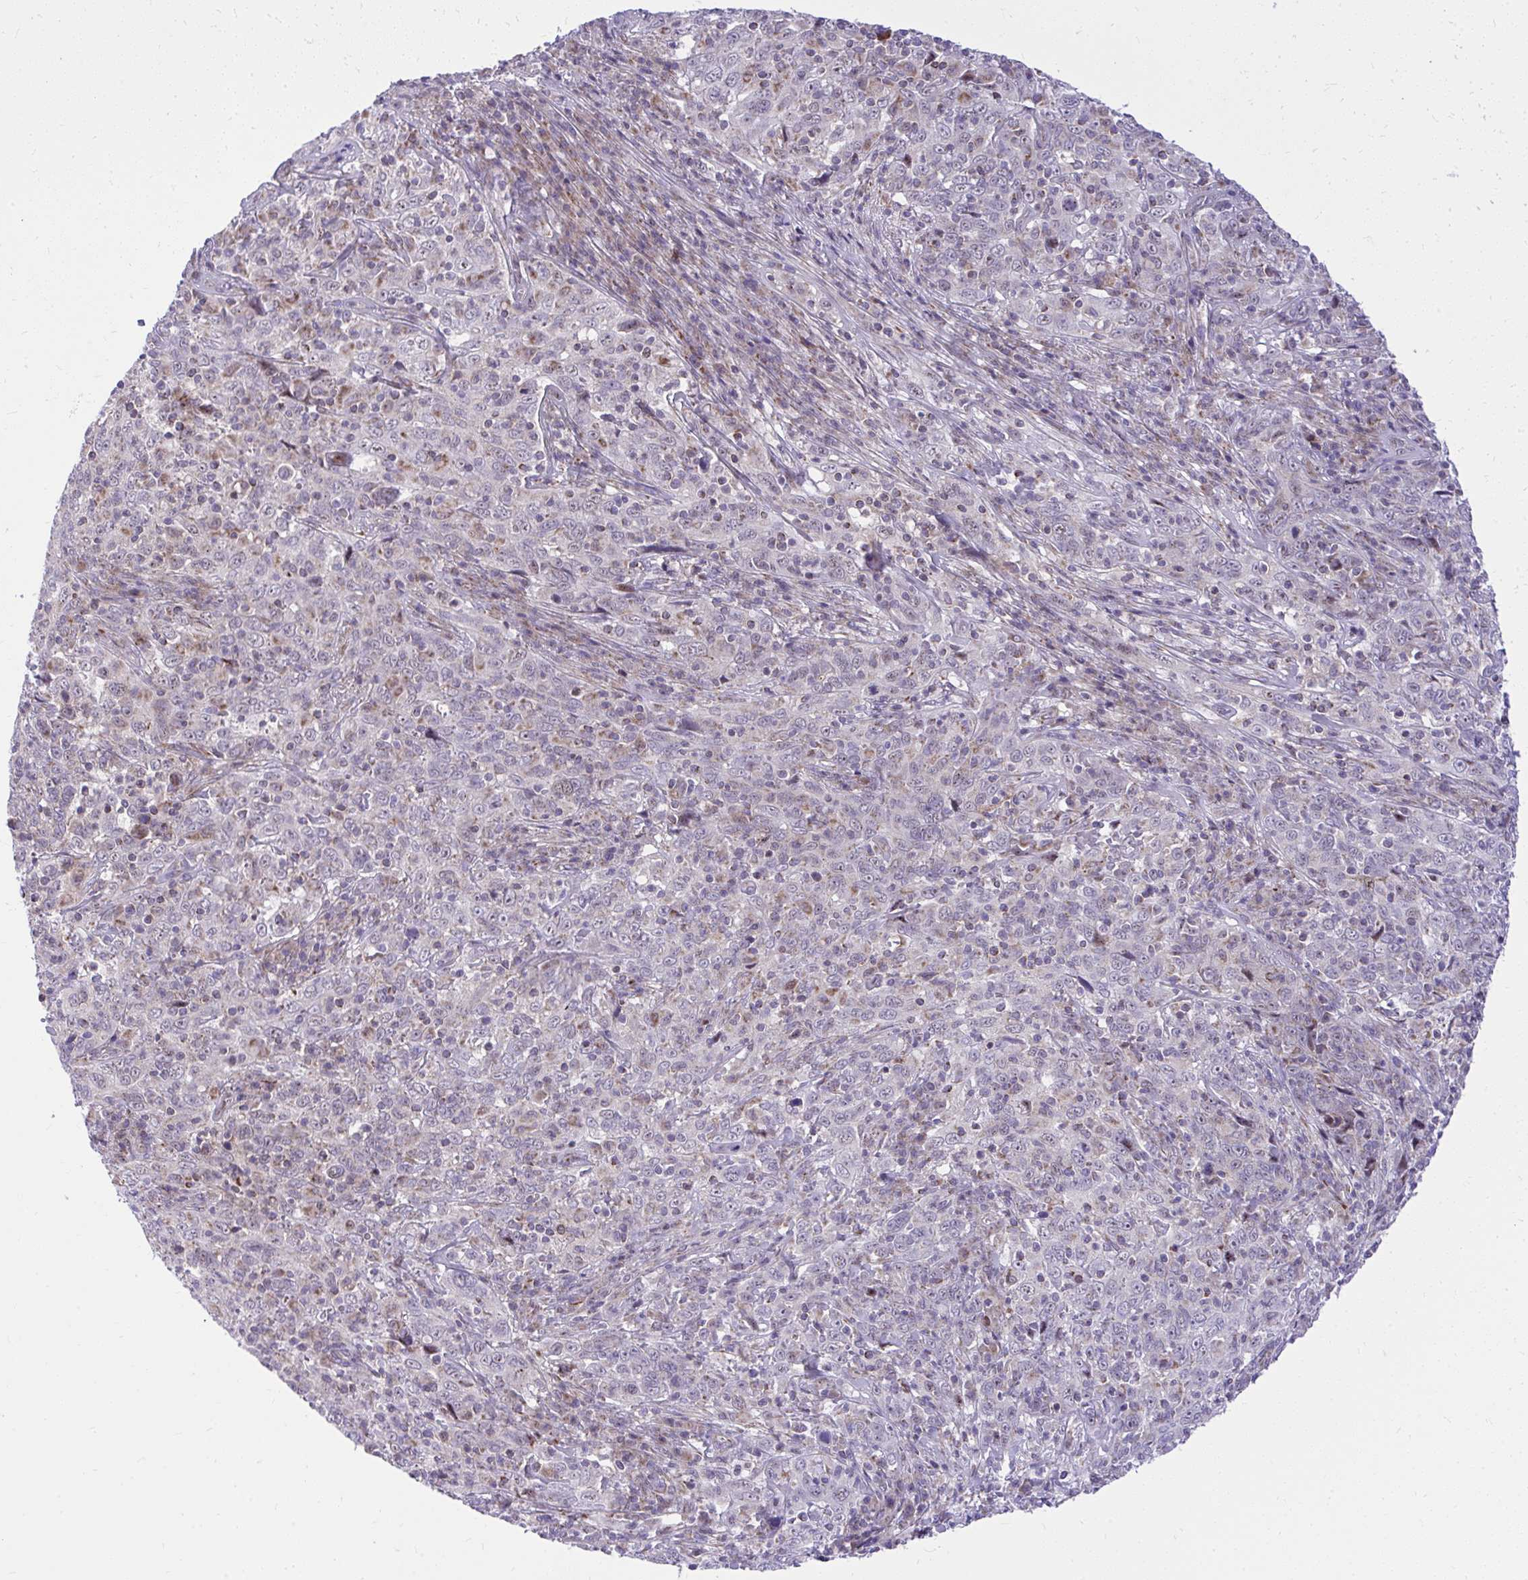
{"staining": {"intensity": "negative", "quantity": "none", "location": "none"}, "tissue": "cervical cancer", "cell_type": "Tumor cells", "image_type": "cancer", "snomed": [{"axis": "morphology", "description": "Squamous cell carcinoma, NOS"}, {"axis": "topography", "description": "Cervix"}], "caption": "High magnification brightfield microscopy of cervical cancer (squamous cell carcinoma) stained with DAB (3,3'-diaminobenzidine) (brown) and counterstained with hematoxylin (blue): tumor cells show no significant positivity.", "gene": "GPRIN3", "patient": {"sex": "female", "age": 46}}